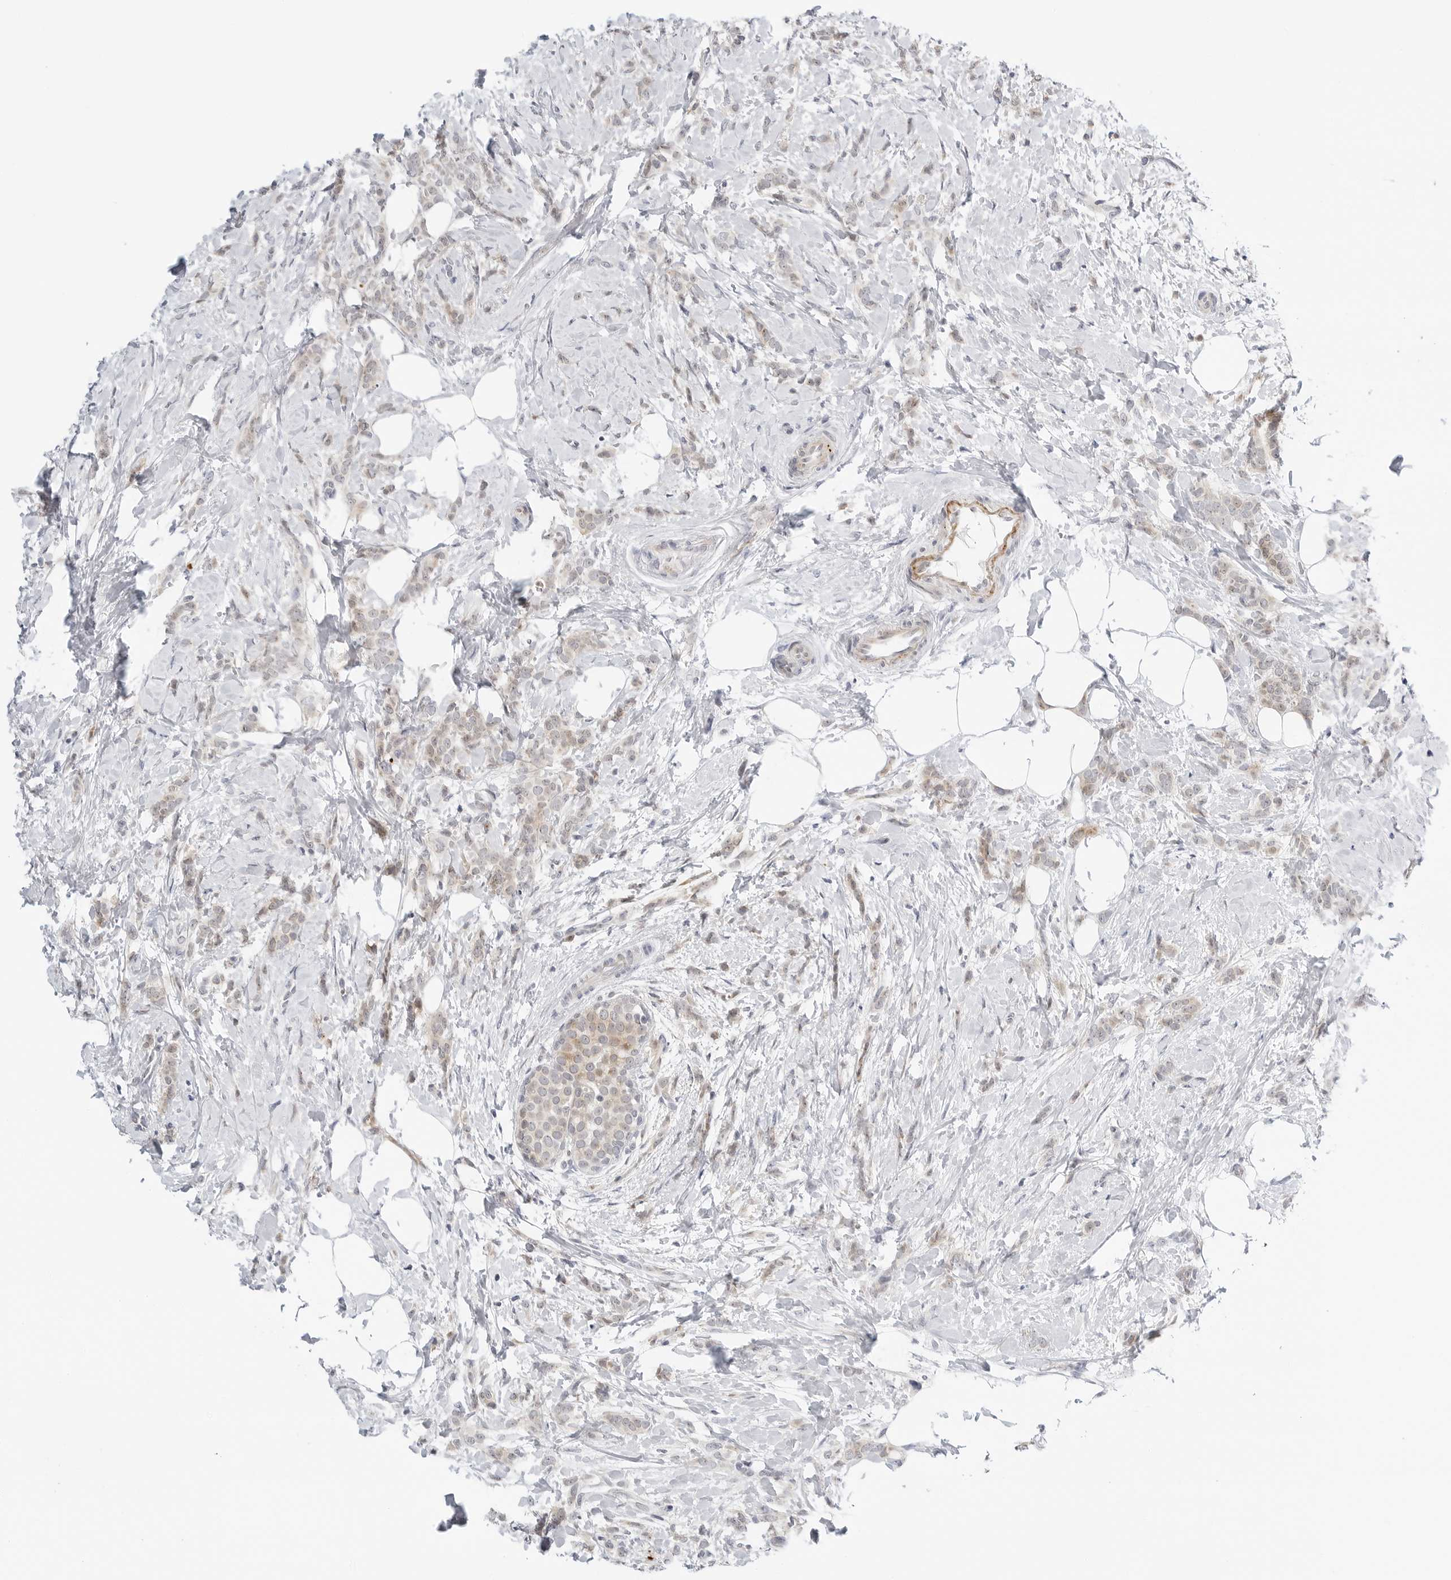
{"staining": {"intensity": "weak", "quantity": ">75%", "location": "cytoplasmic/membranous"}, "tissue": "breast cancer", "cell_type": "Tumor cells", "image_type": "cancer", "snomed": [{"axis": "morphology", "description": "Lobular carcinoma, in situ"}, {"axis": "morphology", "description": "Lobular carcinoma"}, {"axis": "topography", "description": "Breast"}], "caption": "This is a histology image of immunohistochemistry staining of breast lobular carcinoma, which shows weak positivity in the cytoplasmic/membranous of tumor cells.", "gene": "MAP2K5", "patient": {"sex": "female", "age": 41}}